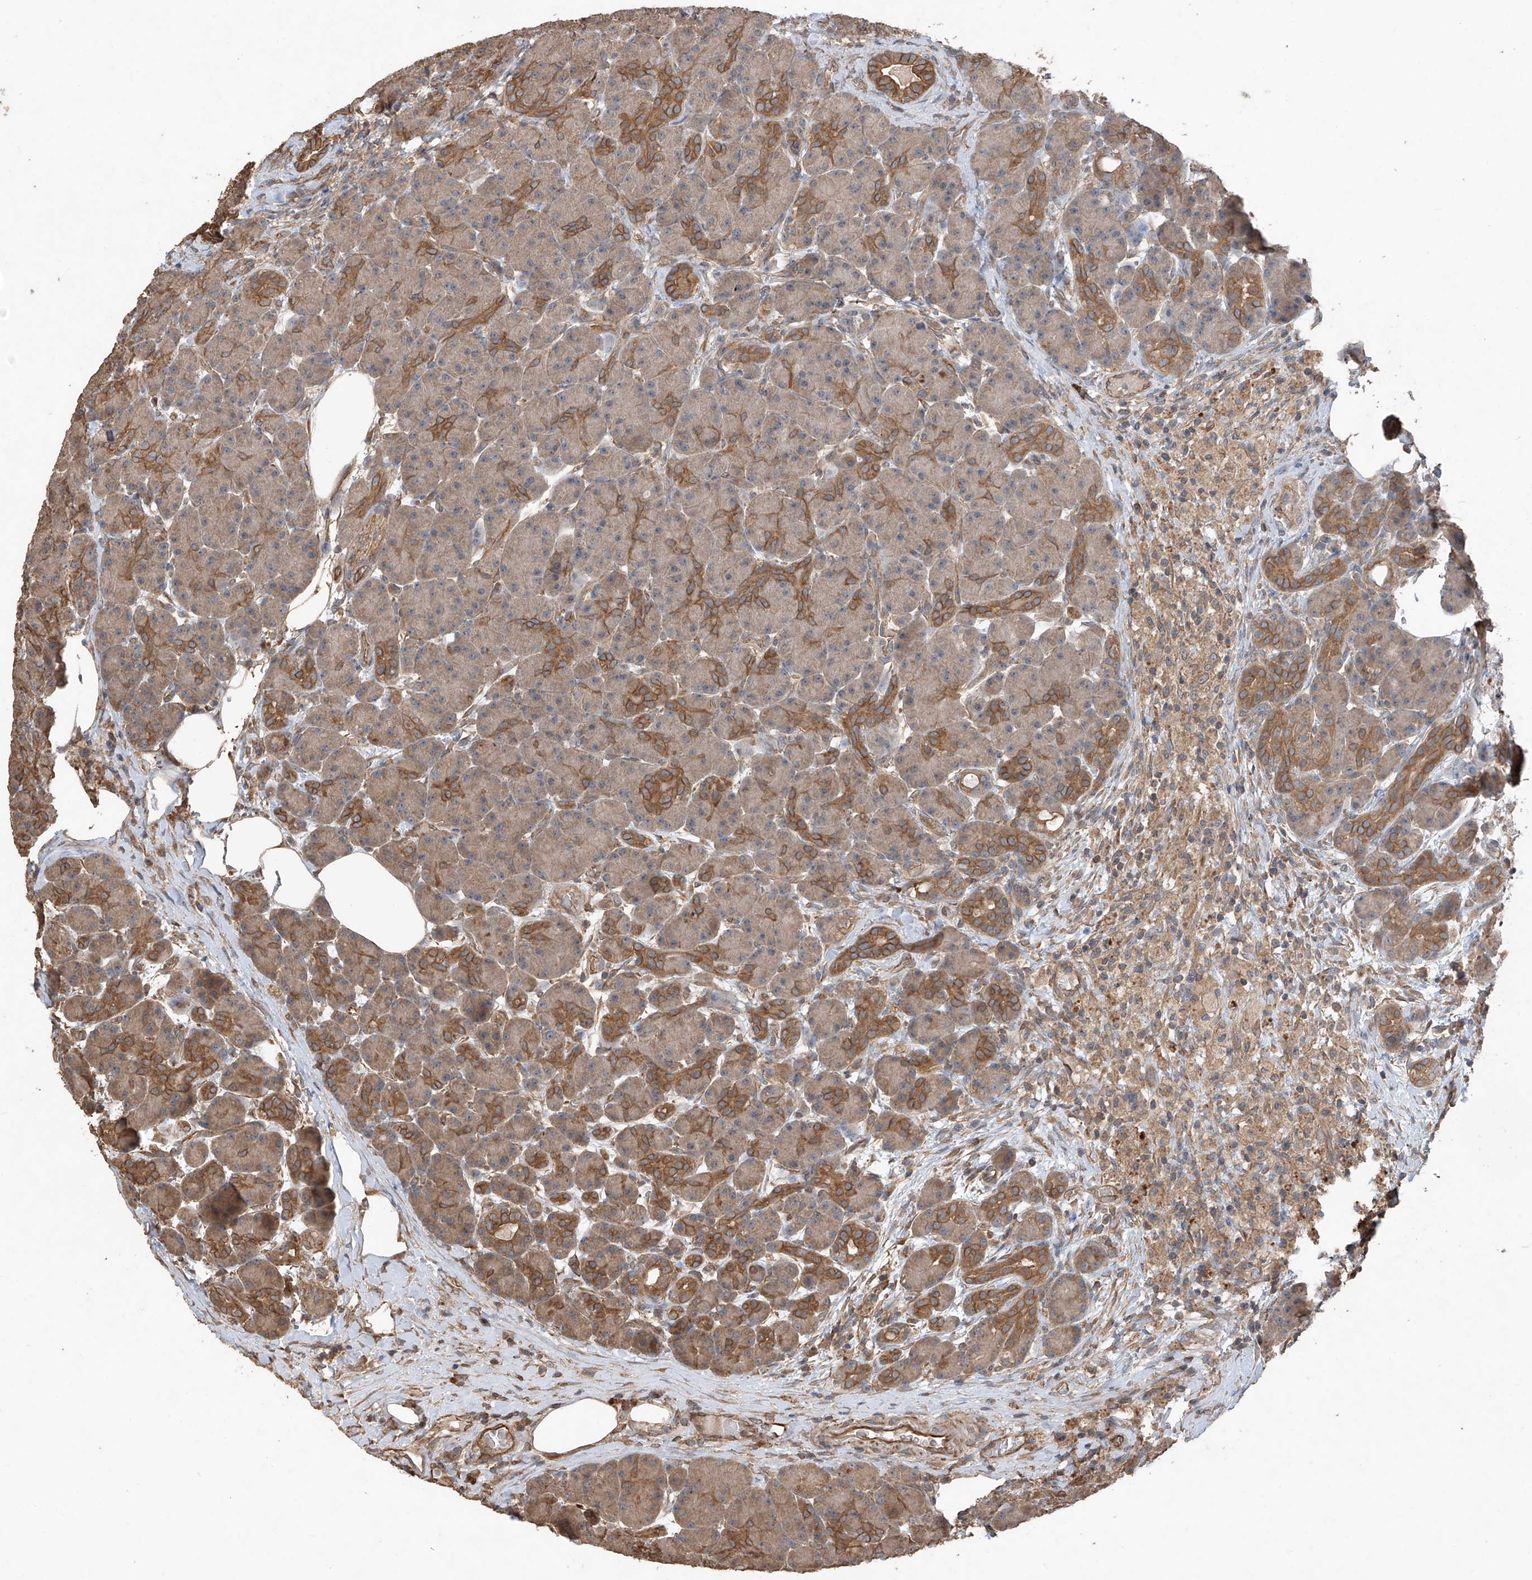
{"staining": {"intensity": "moderate", "quantity": "25%-75%", "location": "cytoplasmic/membranous"}, "tissue": "pancreas", "cell_type": "Exocrine glandular cells", "image_type": "normal", "snomed": [{"axis": "morphology", "description": "Normal tissue, NOS"}, {"axis": "topography", "description": "Pancreas"}], "caption": "Benign pancreas demonstrates moderate cytoplasmic/membranous staining in about 25%-75% of exocrine glandular cells, visualized by immunohistochemistry. Using DAB (3,3'-diaminobenzidine) (brown) and hematoxylin (blue) stains, captured at high magnification using brightfield microscopy.", "gene": "AGBL5", "patient": {"sex": "male", "age": 63}}